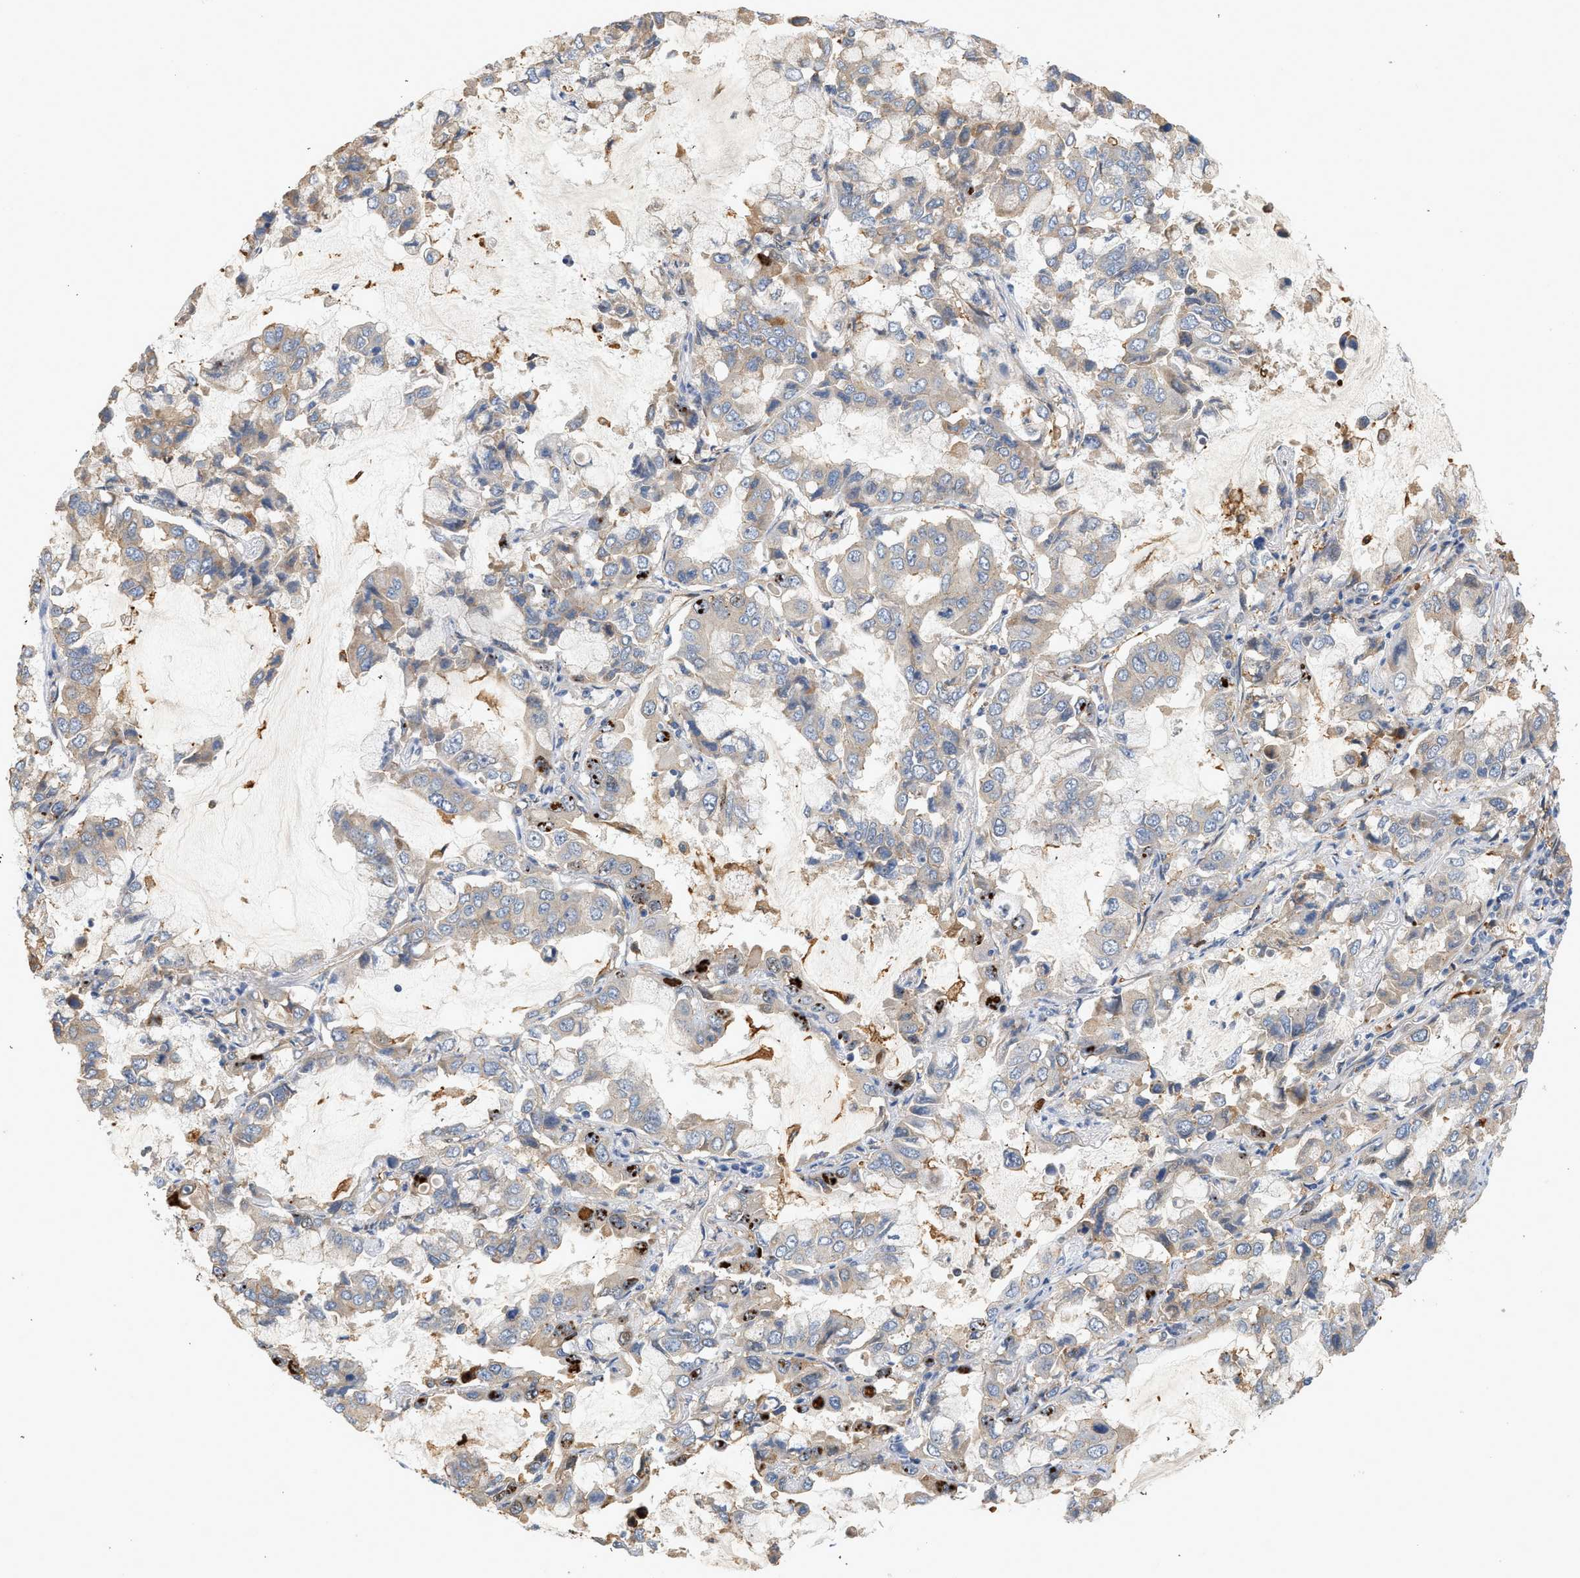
{"staining": {"intensity": "negative", "quantity": "none", "location": "none"}, "tissue": "lung cancer", "cell_type": "Tumor cells", "image_type": "cancer", "snomed": [{"axis": "morphology", "description": "Adenocarcinoma, NOS"}, {"axis": "topography", "description": "Lung"}], "caption": "IHC image of neoplastic tissue: human adenocarcinoma (lung) stained with DAB (3,3'-diaminobenzidine) shows no significant protein staining in tumor cells.", "gene": "CTXN1", "patient": {"sex": "male", "age": 64}}